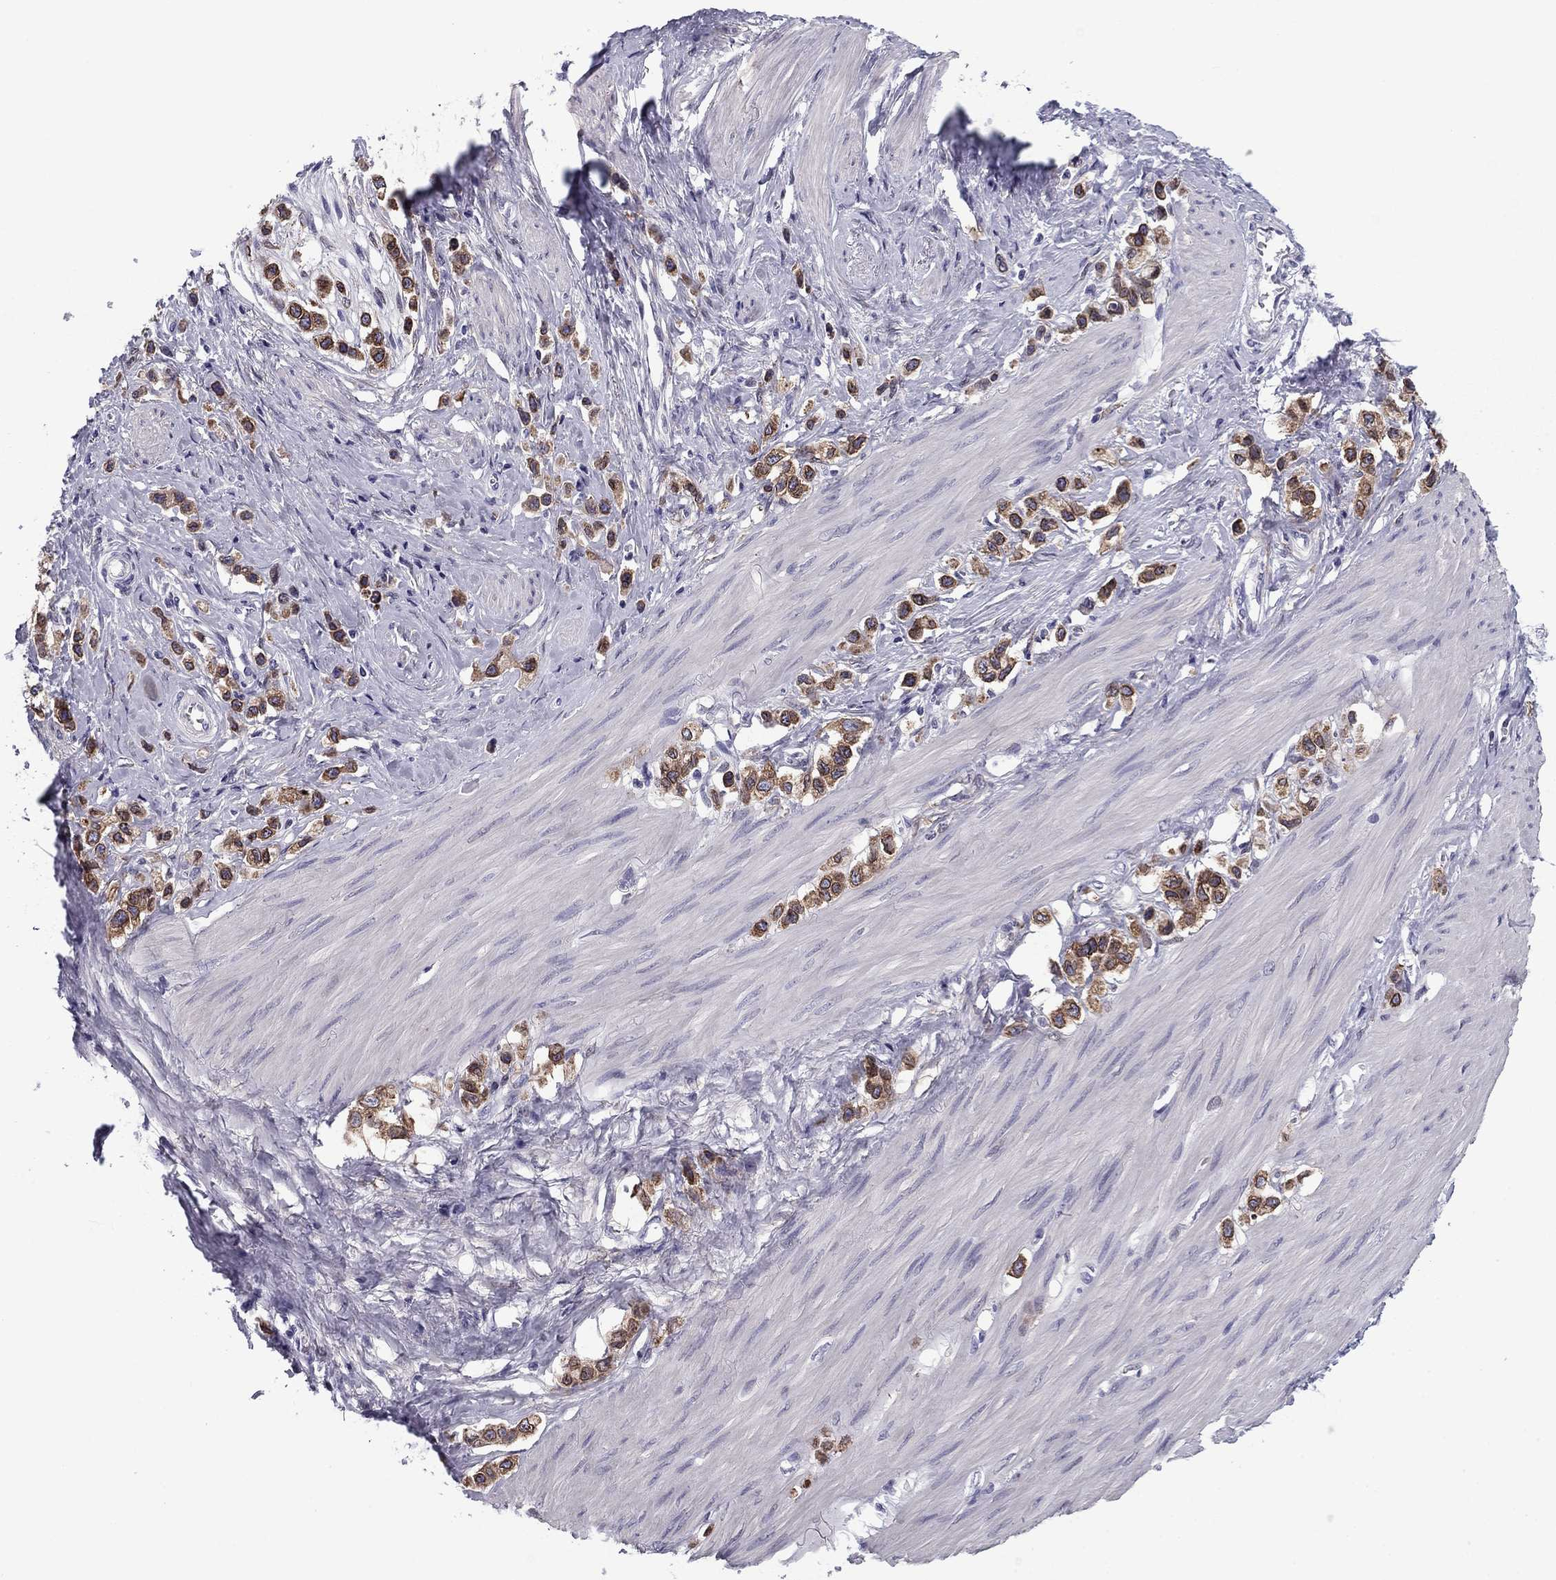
{"staining": {"intensity": "strong", "quantity": "25%-75%", "location": "cytoplasmic/membranous"}, "tissue": "stomach cancer", "cell_type": "Tumor cells", "image_type": "cancer", "snomed": [{"axis": "morphology", "description": "Normal tissue, NOS"}, {"axis": "morphology", "description": "Adenocarcinoma, NOS"}, {"axis": "morphology", "description": "Adenocarcinoma, High grade"}, {"axis": "topography", "description": "Stomach, upper"}, {"axis": "topography", "description": "Stomach"}], "caption": "Immunohistochemical staining of human adenocarcinoma (stomach) demonstrates high levels of strong cytoplasmic/membranous protein expression in about 25%-75% of tumor cells.", "gene": "TMED3", "patient": {"sex": "female", "age": 65}}